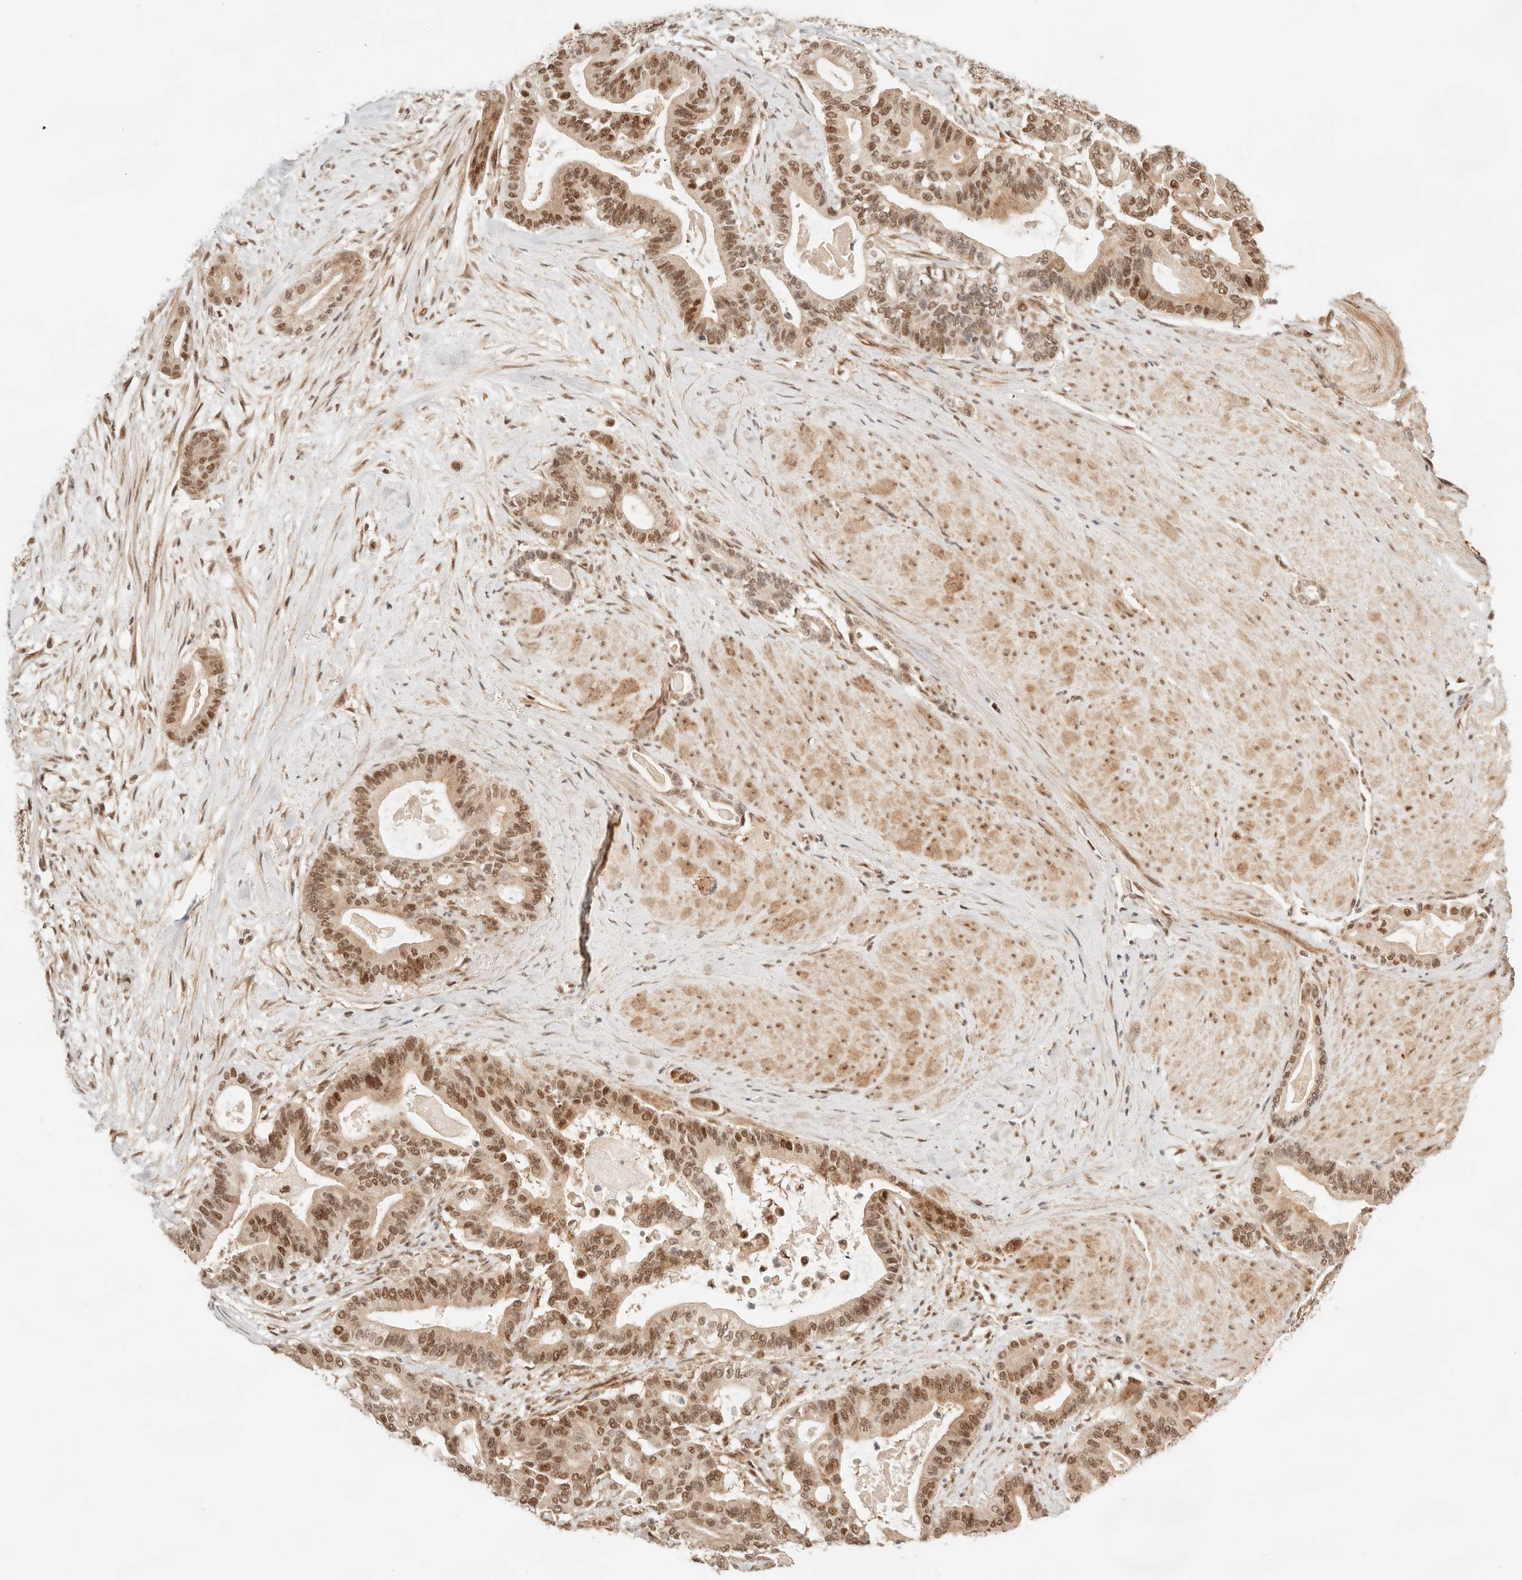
{"staining": {"intensity": "moderate", "quantity": ">75%", "location": "nuclear"}, "tissue": "pancreatic cancer", "cell_type": "Tumor cells", "image_type": "cancer", "snomed": [{"axis": "morphology", "description": "Adenocarcinoma, NOS"}, {"axis": "topography", "description": "Pancreas"}], "caption": "A brown stain labels moderate nuclear positivity of a protein in human adenocarcinoma (pancreatic) tumor cells.", "gene": "GTF2E2", "patient": {"sex": "male", "age": 63}}